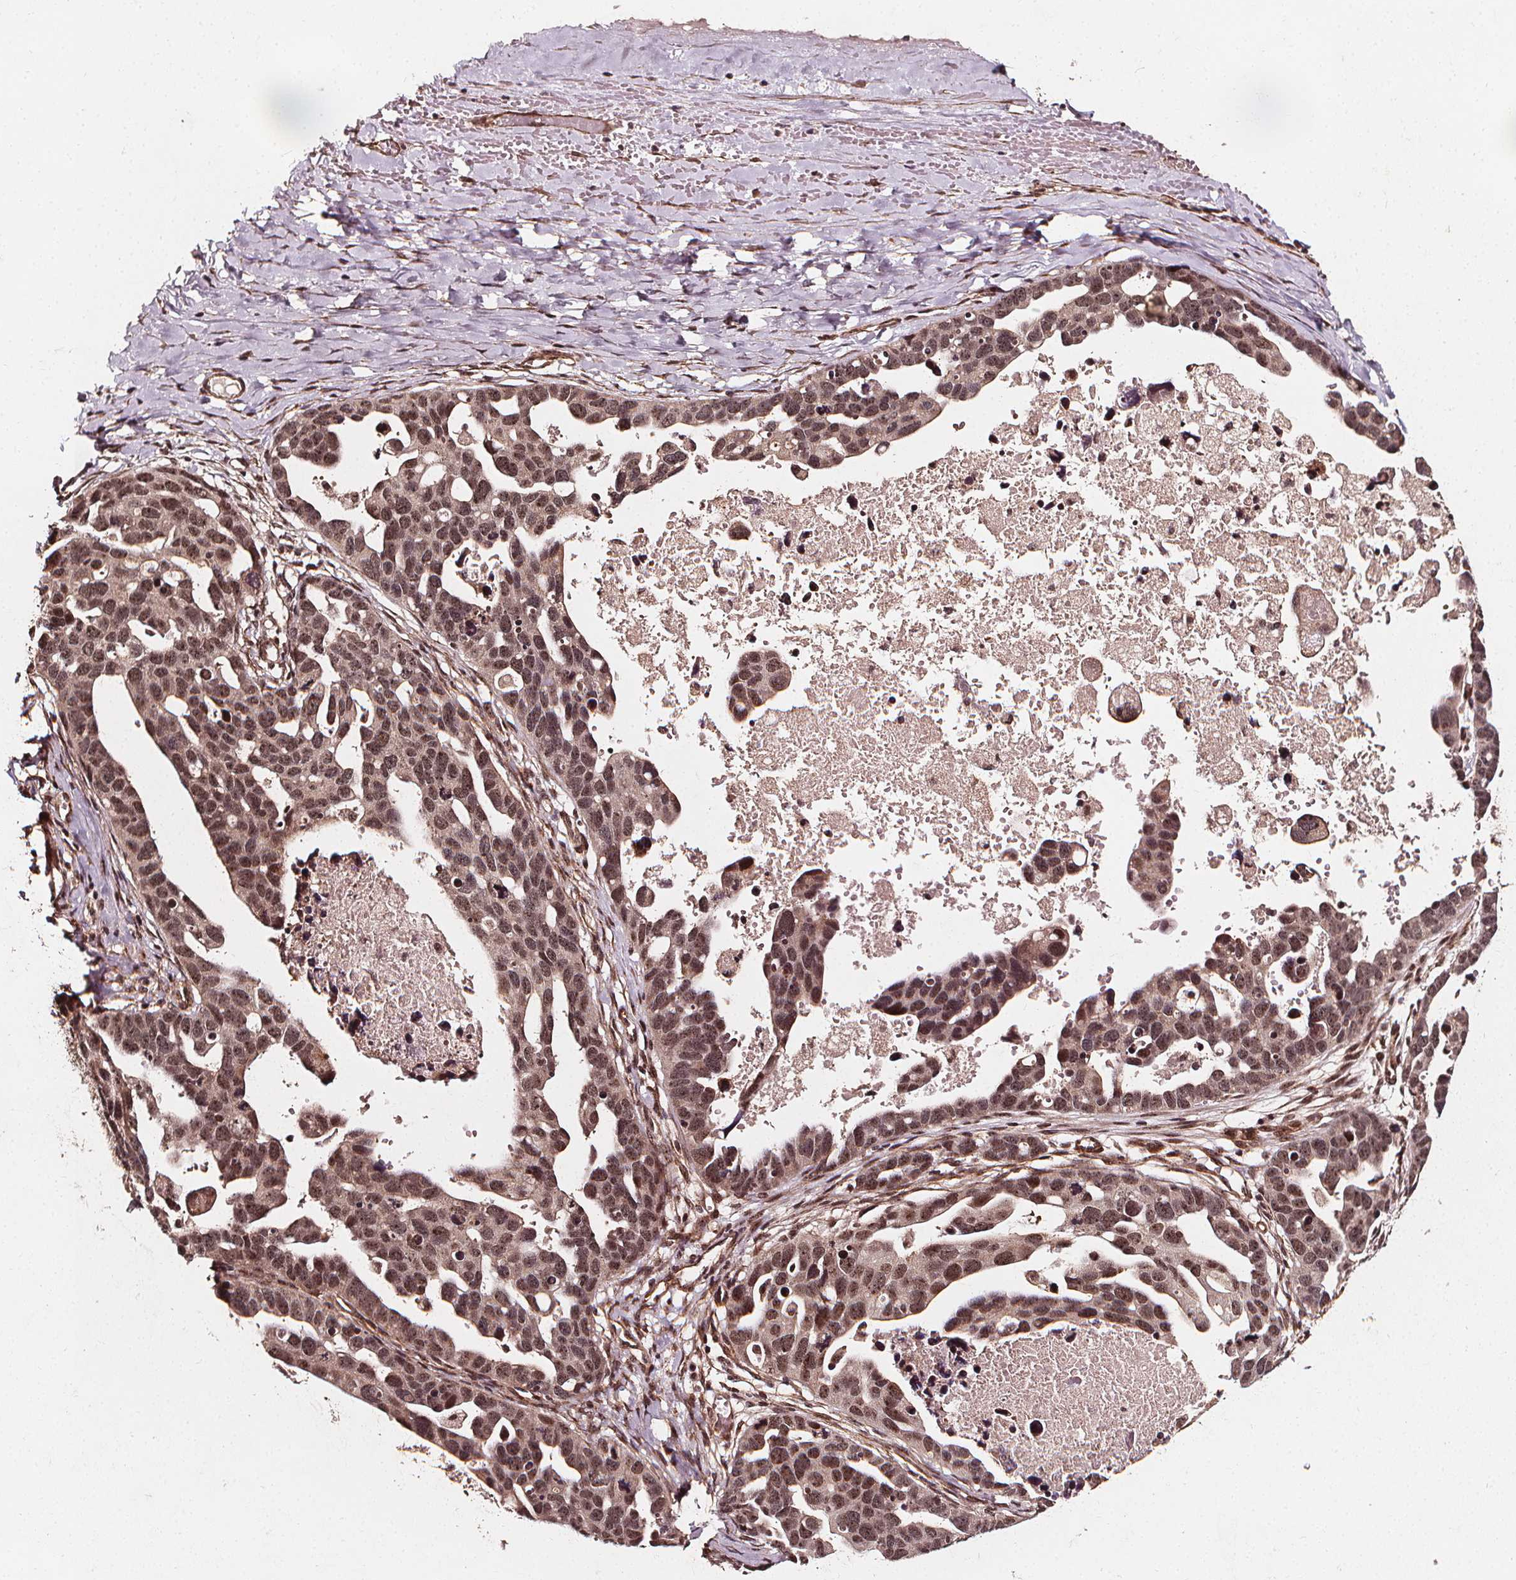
{"staining": {"intensity": "moderate", "quantity": ">75%", "location": "nuclear"}, "tissue": "ovarian cancer", "cell_type": "Tumor cells", "image_type": "cancer", "snomed": [{"axis": "morphology", "description": "Cystadenocarcinoma, serous, NOS"}, {"axis": "topography", "description": "Ovary"}], "caption": "DAB (3,3'-diaminobenzidine) immunohistochemical staining of human ovarian serous cystadenocarcinoma demonstrates moderate nuclear protein positivity in approximately >75% of tumor cells.", "gene": "EXOSC9", "patient": {"sex": "female", "age": 54}}